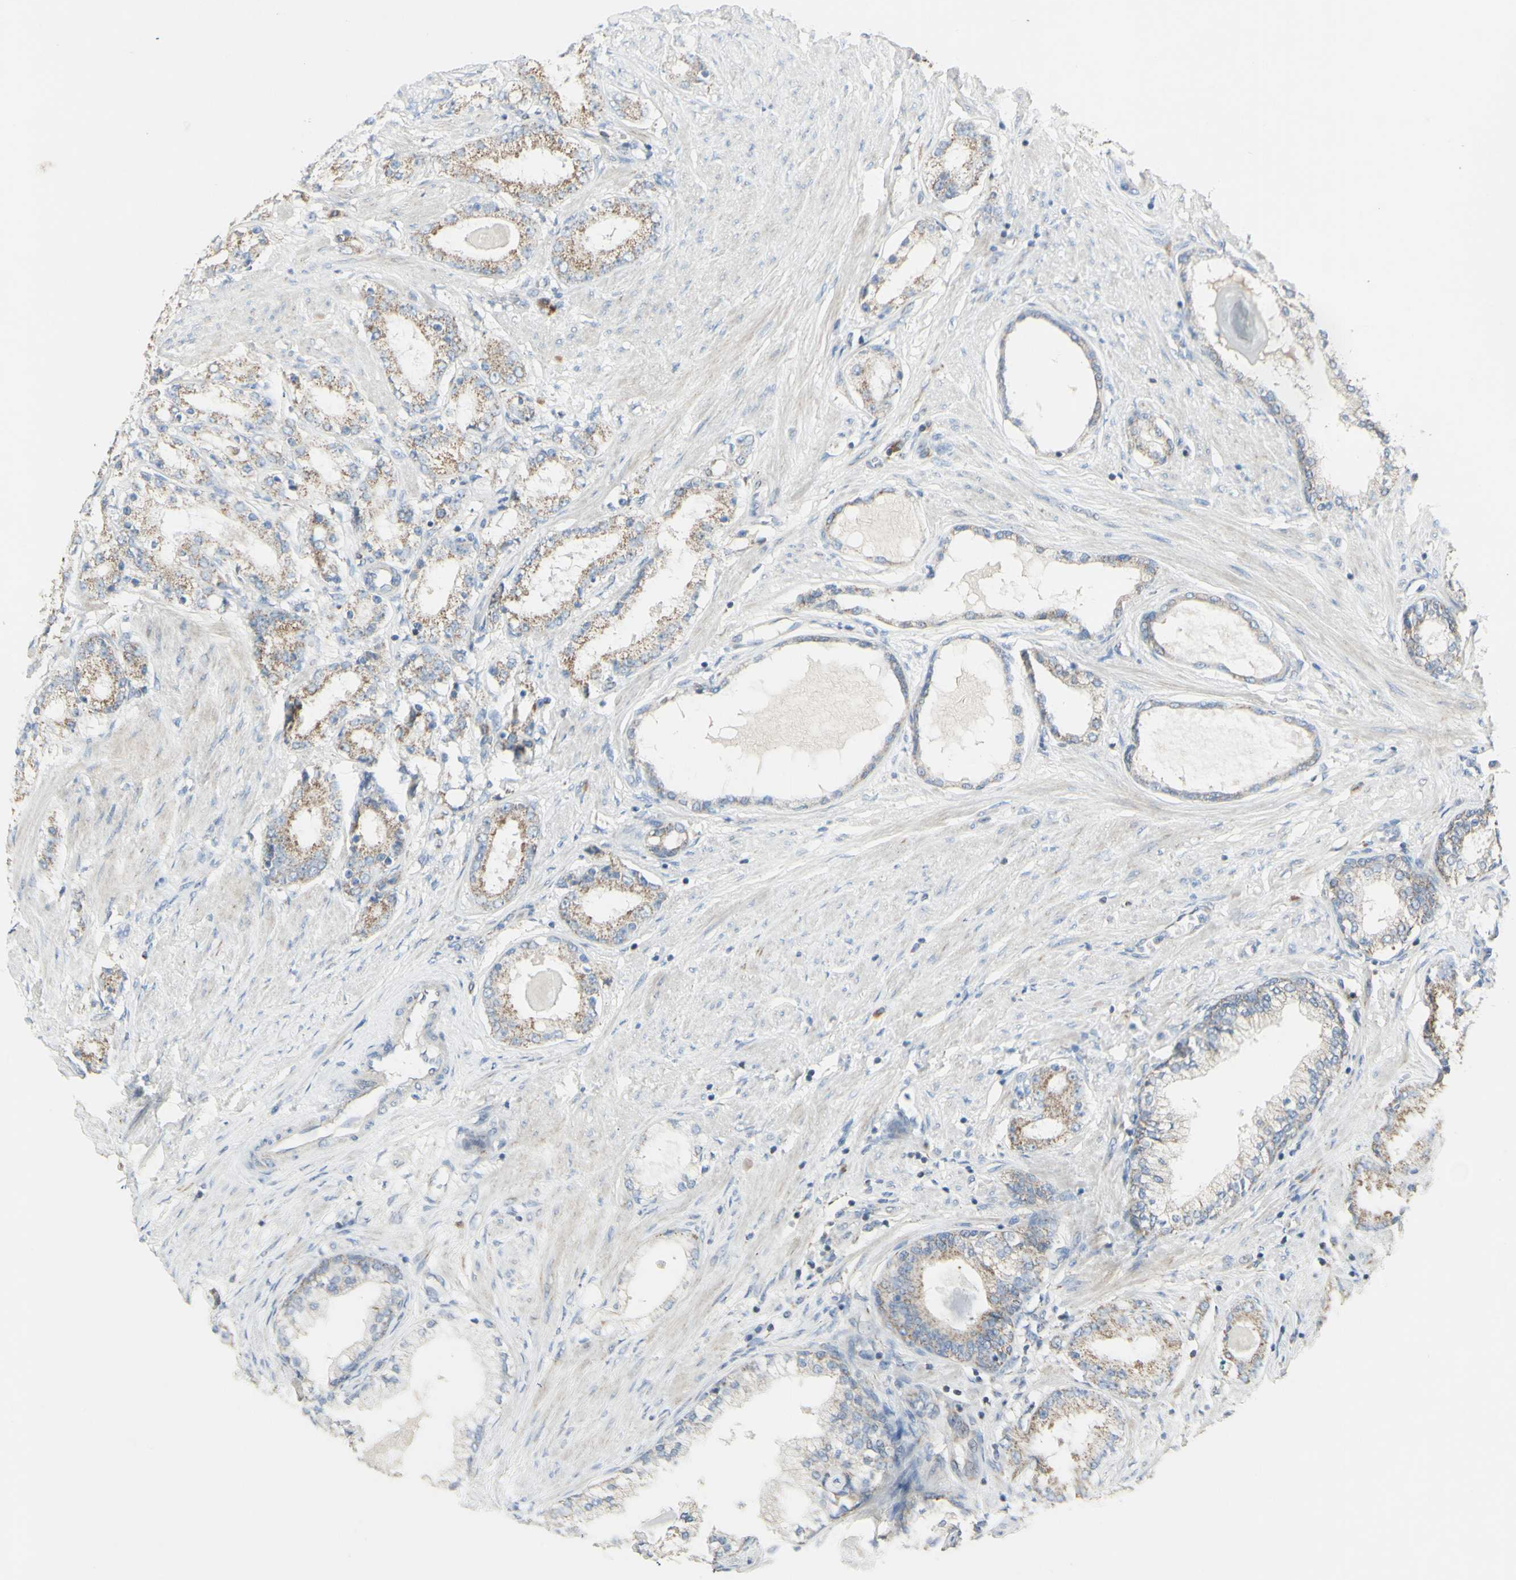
{"staining": {"intensity": "weak", "quantity": "25%-75%", "location": "cytoplasmic/membranous"}, "tissue": "prostate cancer", "cell_type": "Tumor cells", "image_type": "cancer", "snomed": [{"axis": "morphology", "description": "Adenocarcinoma, Low grade"}, {"axis": "topography", "description": "Prostate"}], "caption": "Brown immunohistochemical staining in human prostate cancer (adenocarcinoma (low-grade)) demonstrates weak cytoplasmic/membranous staining in approximately 25%-75% of tumor cells.", "gene": "CNTNAP1", "patient": {"sex": "male", "age": 63}}